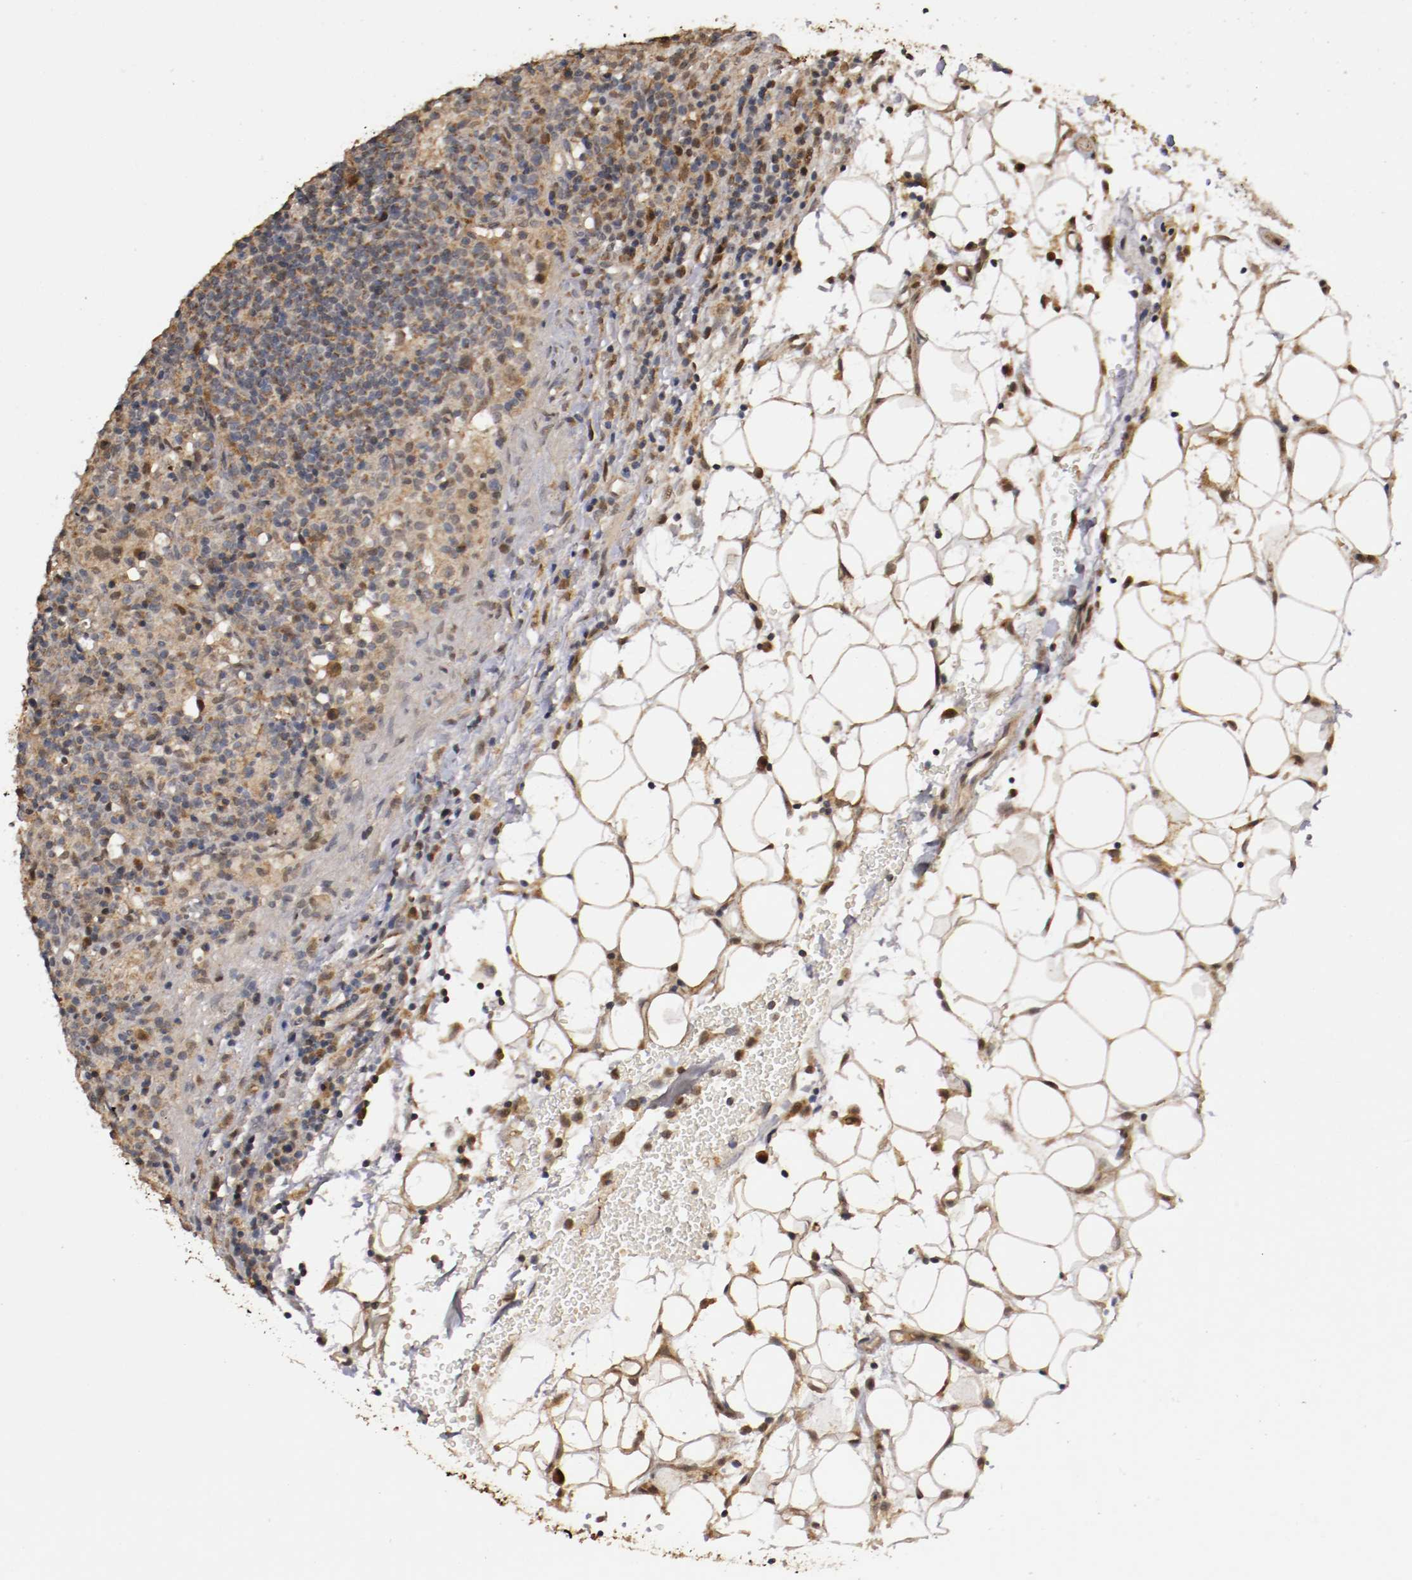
{"staining": {"intensity": "weak", "quantity": "25%-75%", "location": "cytoplasmic/membranous,nuclear"}, "tissue": "lymphoma", "cell_type": "Tumor cells", "image_type": "cancer", "snomed": [{"axis": "morphology", "description": "Hodgkin's disease, NOS"}, {"axis": "topography", "description": "Lymph node"}], "caption": "Lymphoma stained for a protein shows weak cytoplasmic/membranous and nuclear positivity in tumor cells.", "gene": "TNFRSF1B", "patient": {"sex": "male", "age": 65}}